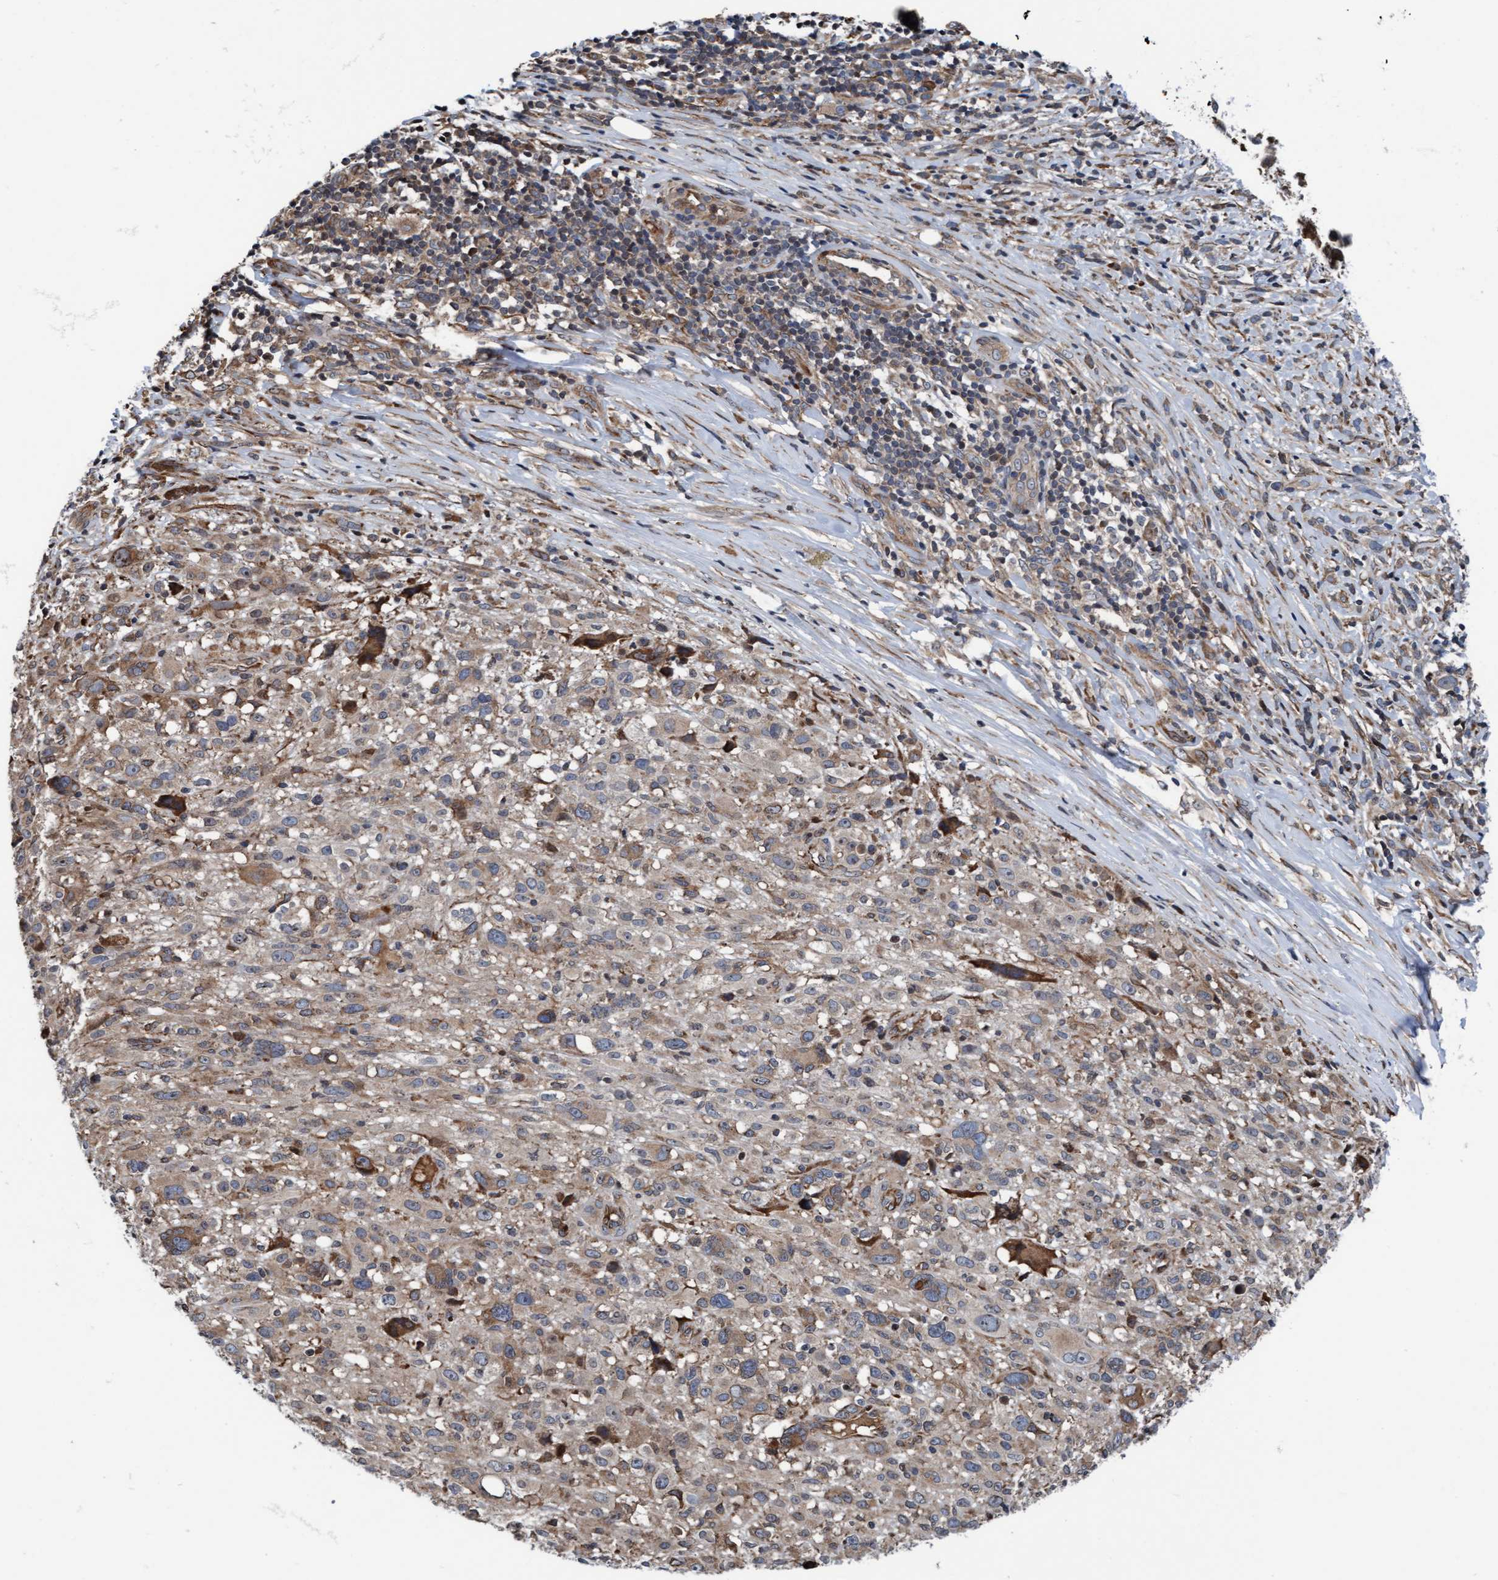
{"staining": {"intensity": "moderate", "quantity": "<25%", "location": "cytoplasmic/membranous"}, "tissue": "melanoma", "cell_type": "Tumor cells", "image_type": "cancer", "snomed": [{"axis": "morphology", "description": "Malignant melanoma, NOS"}, {"axis": "topography", "description": "Skin"}], "caption": "DAB immunohistochemical staining of human malignant melanoma displays moderate cytoplasmic/membranous protein positivity in approximately <25% of tumor cells. (DAB (3,3'-diaminobenzidine) IHC with brightfield microscopy, high magnification).", "gene": "RAP1GAP2", "patient": {"sex": "female", "age": 55}}